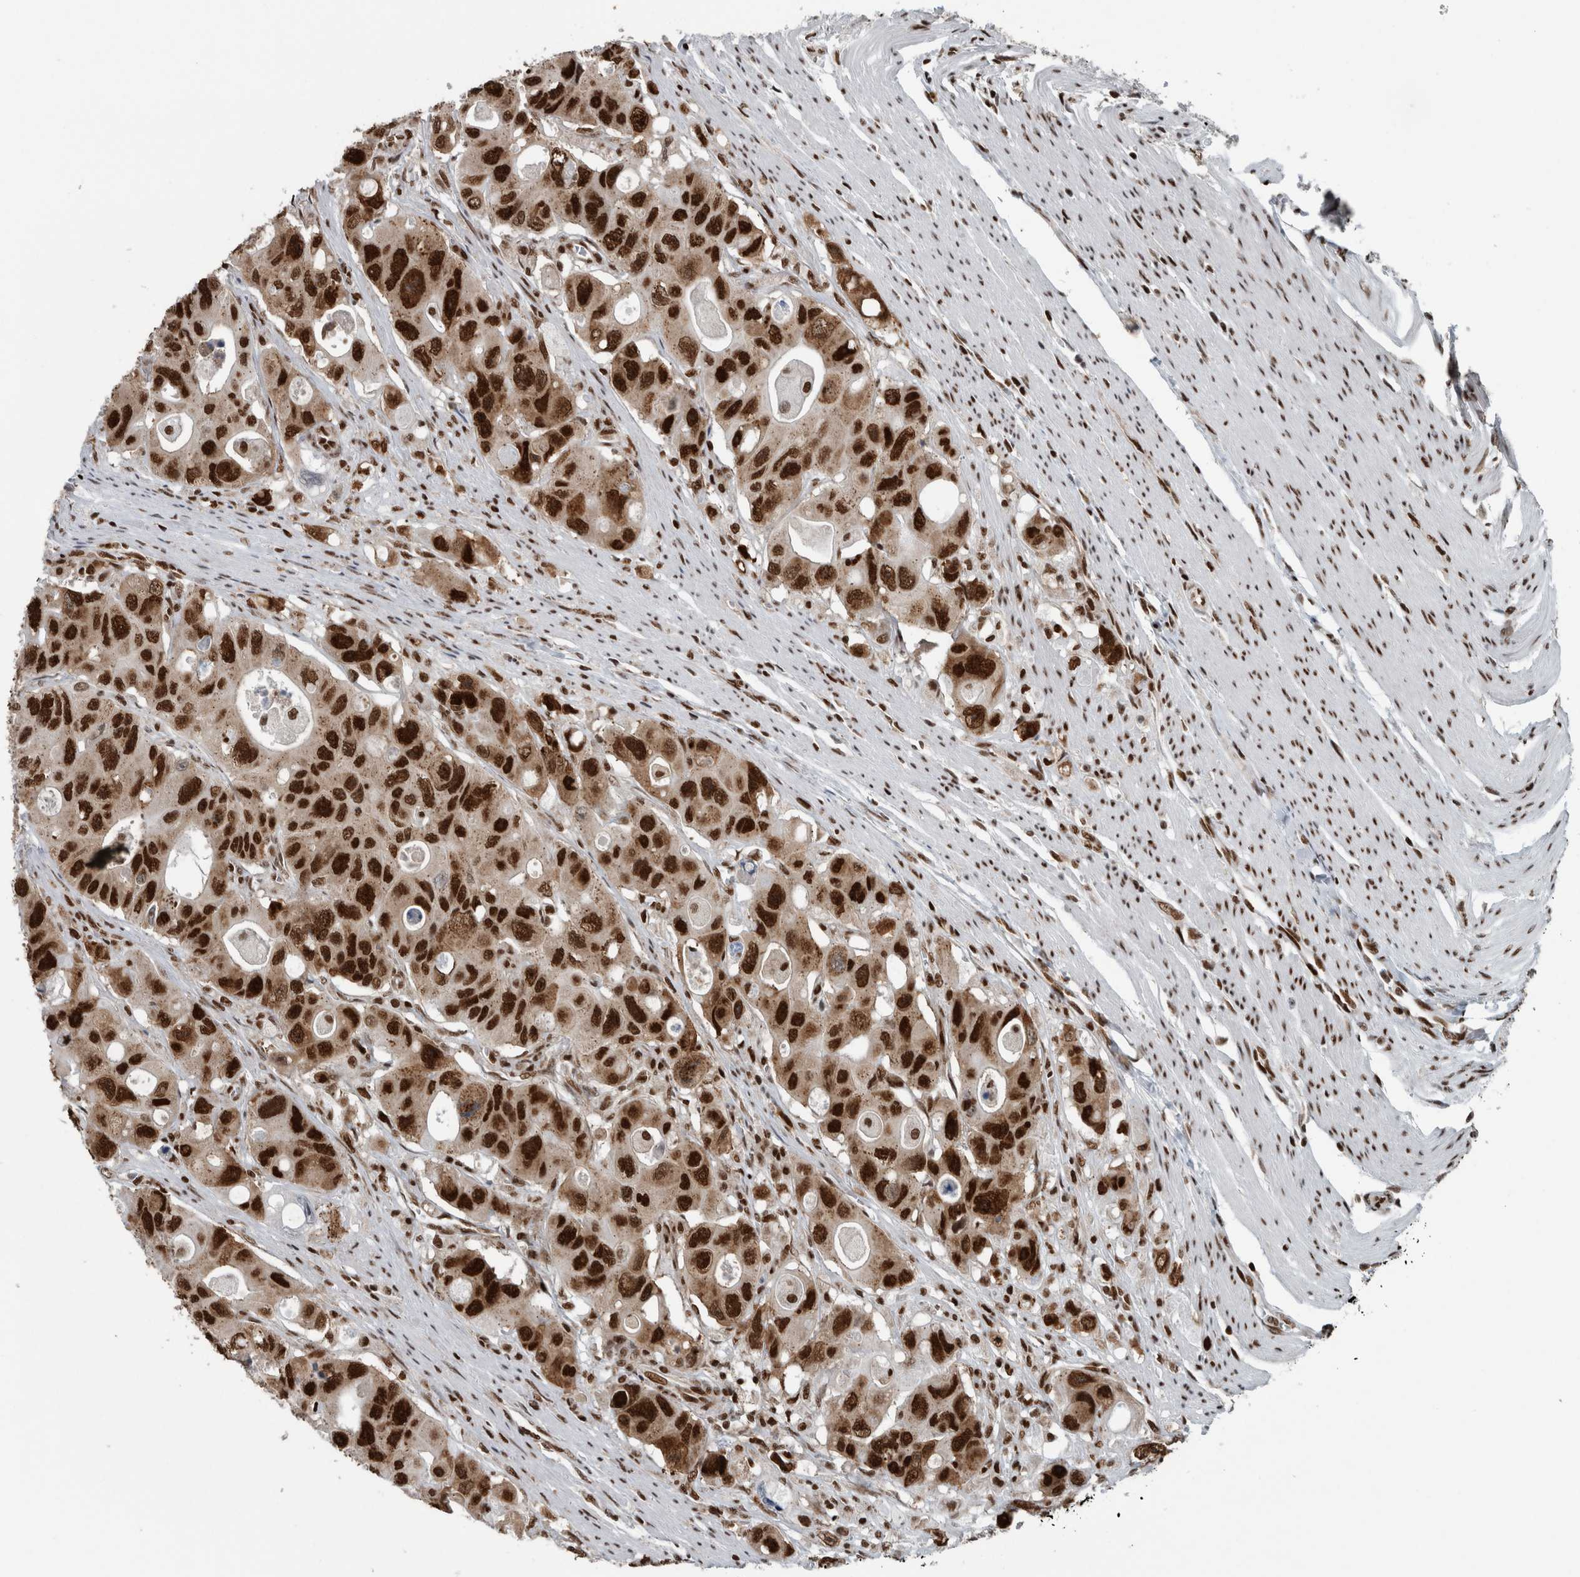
{"staining": {"intensity": "strong", "quantity": ">75%", "location": "nuclear"}, "tissue": "colorectal cancer", "cell_type": "Tumor cells", "image_type": "cancer", "snomed": [{"axis": "morphology", "description": "Adenocarcinoma, NOS"}, {"axis": "topography", "description": "Colon"}], "caption": "There is high levels of strong nuclear positivity in tumor cells of colorectal adenocarcinoma, as demonstrated by immunohistochemical staining (brown color).", "gene": "DNMT3A", "patient": {"sex": "female", "age": 46}}